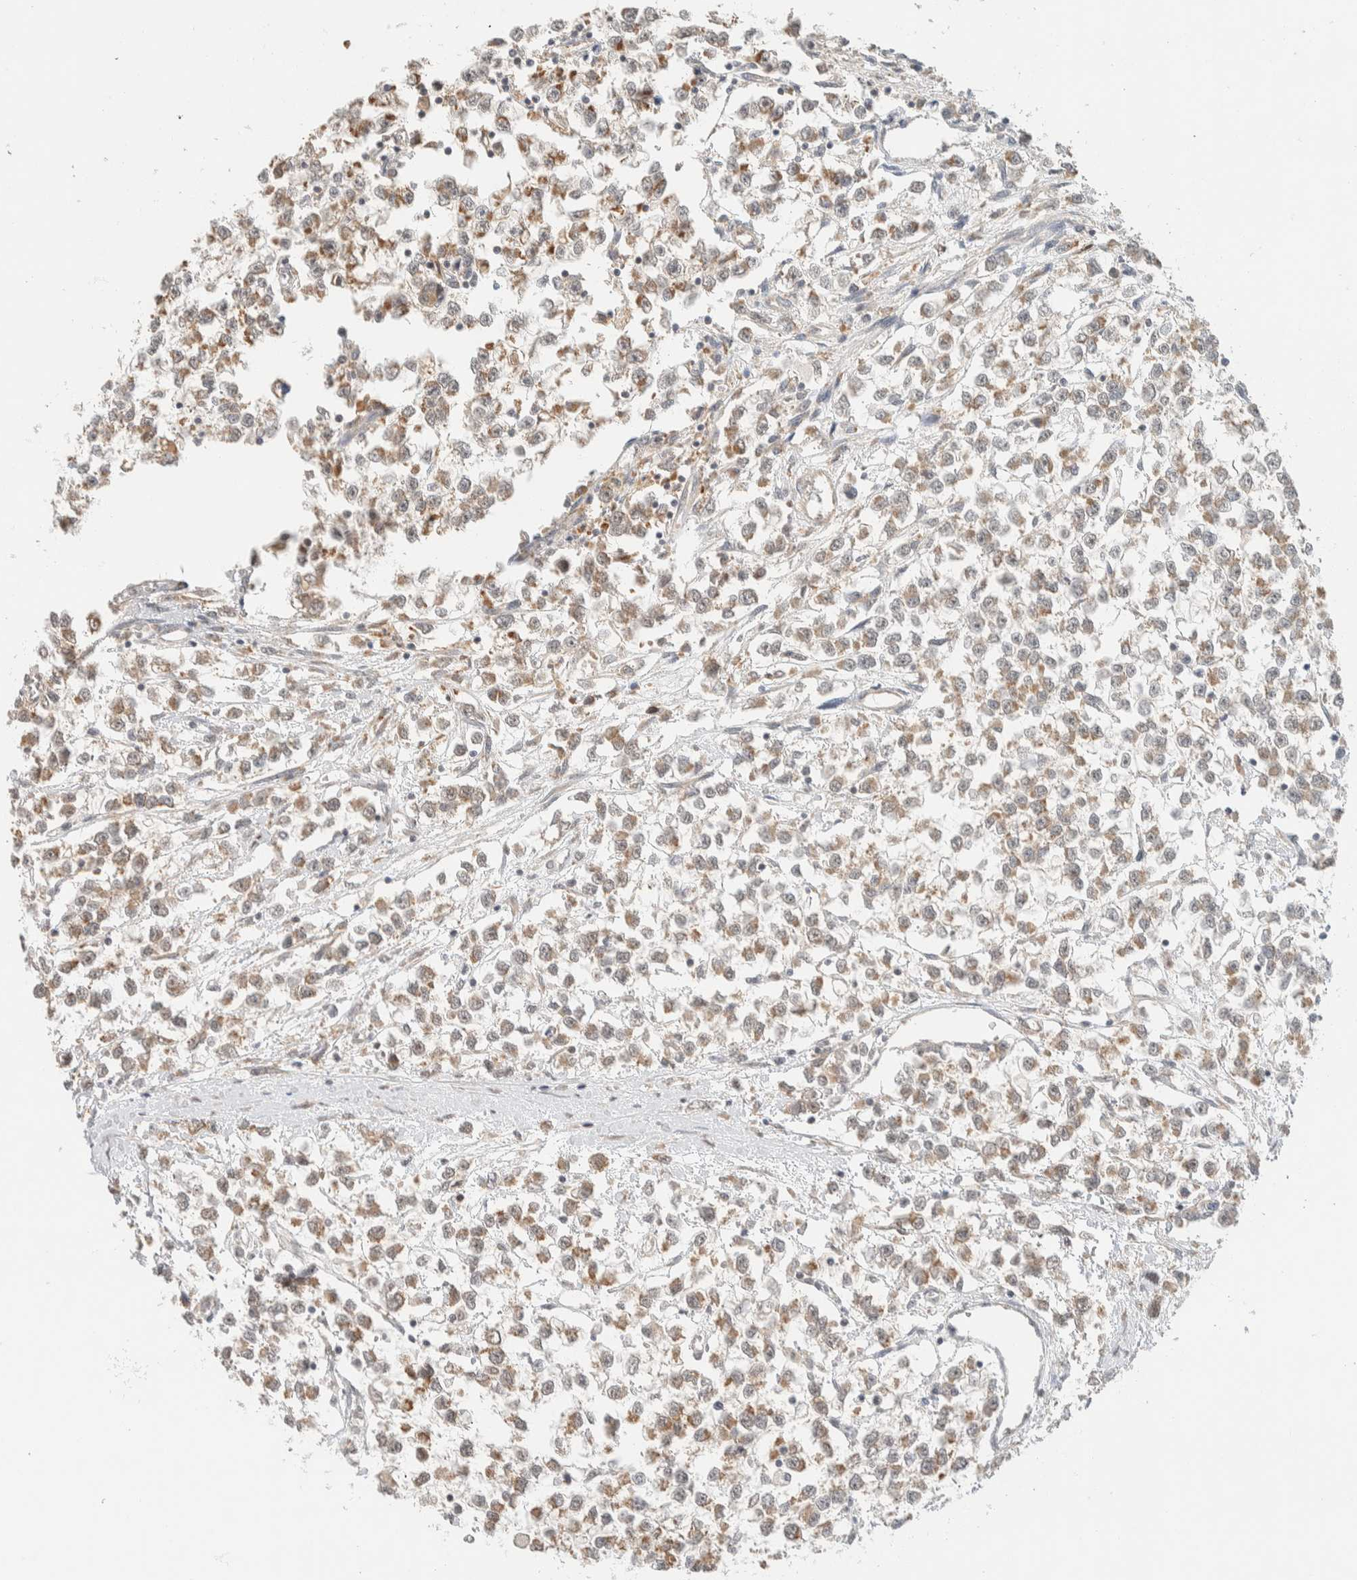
{"staining": {"intensity": "moderate", "quantity": ">75%", "location": "cytoplasmic/membranous"}, "tissue": "testis cancer", "cell_type": "Tumor cells", "image_type": "cancer", "snomed": [{"axis": "morphology", "description": "Seminoma, NOS"}, {"axis": "morphology", "description": "Carcinoma, Embryonal, NOS"}, {"axis": "topography", "description": "Testis"}], "caption": "Moderate cytoplasmic/membranous protein expression is identified in approximately >75% of tumor cells in testis cancer.", "gene": "MRPL41", "patient": {"sex": "male", "age": 51}}